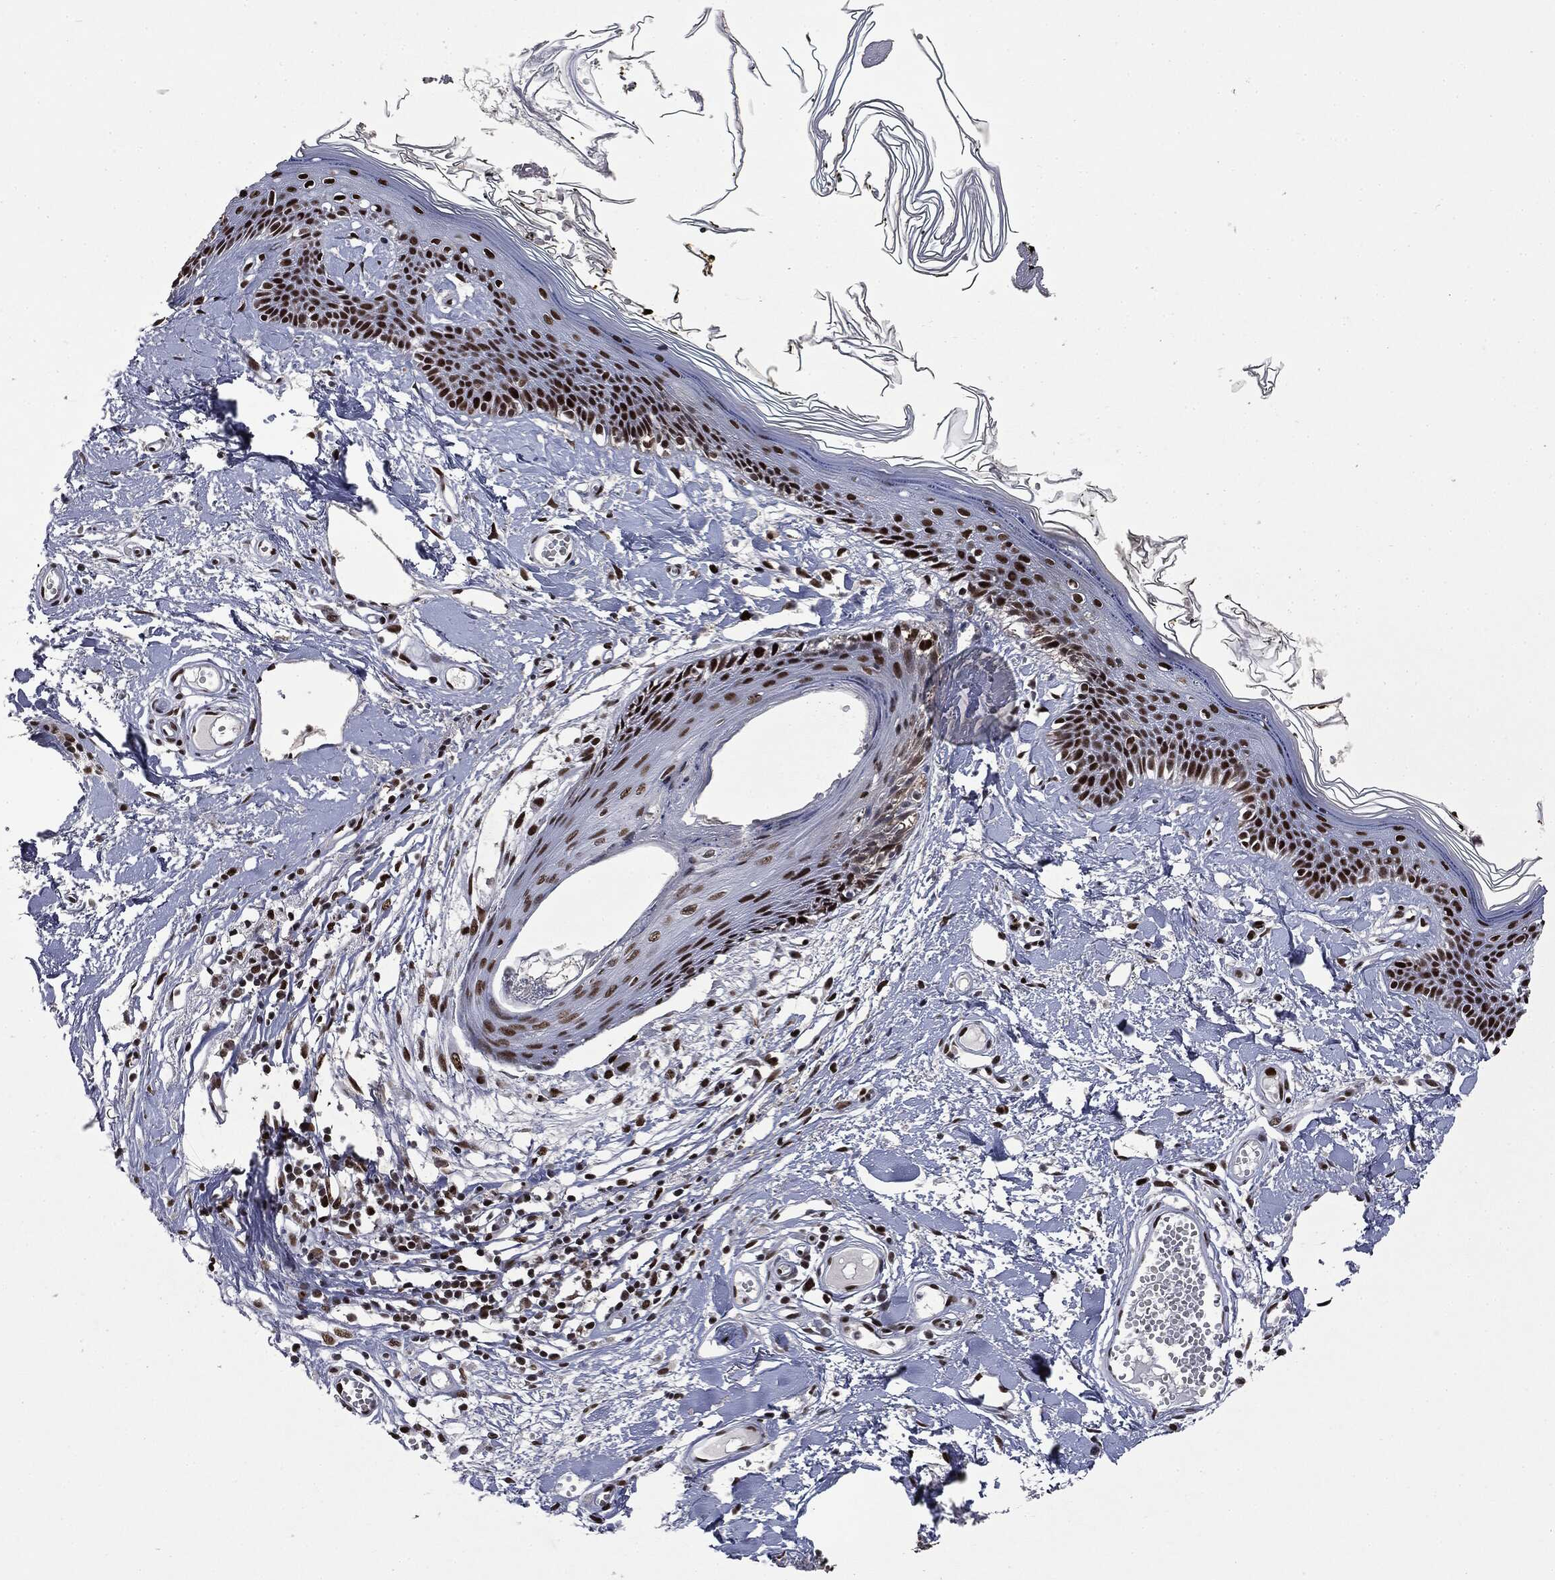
{"staining": {"intensity": "strong", "quantity": ">75%", "location": "nuclear"}, "tissue": "skin", "cell_type": "Fibroblasts", "image_type": "normal", "snomed": [{"axis": "morphology", "description": "Normal tissue, NOS"}, {"axis": "topography", "description": "Skin"}], "caption": "DAB immunohistochemical staining of benign skin reveals strong nuclear protein positivity in about >75% of fibroblasts.", "gene": "MSH2", "patient": {"sex": "male", "age": 76}}